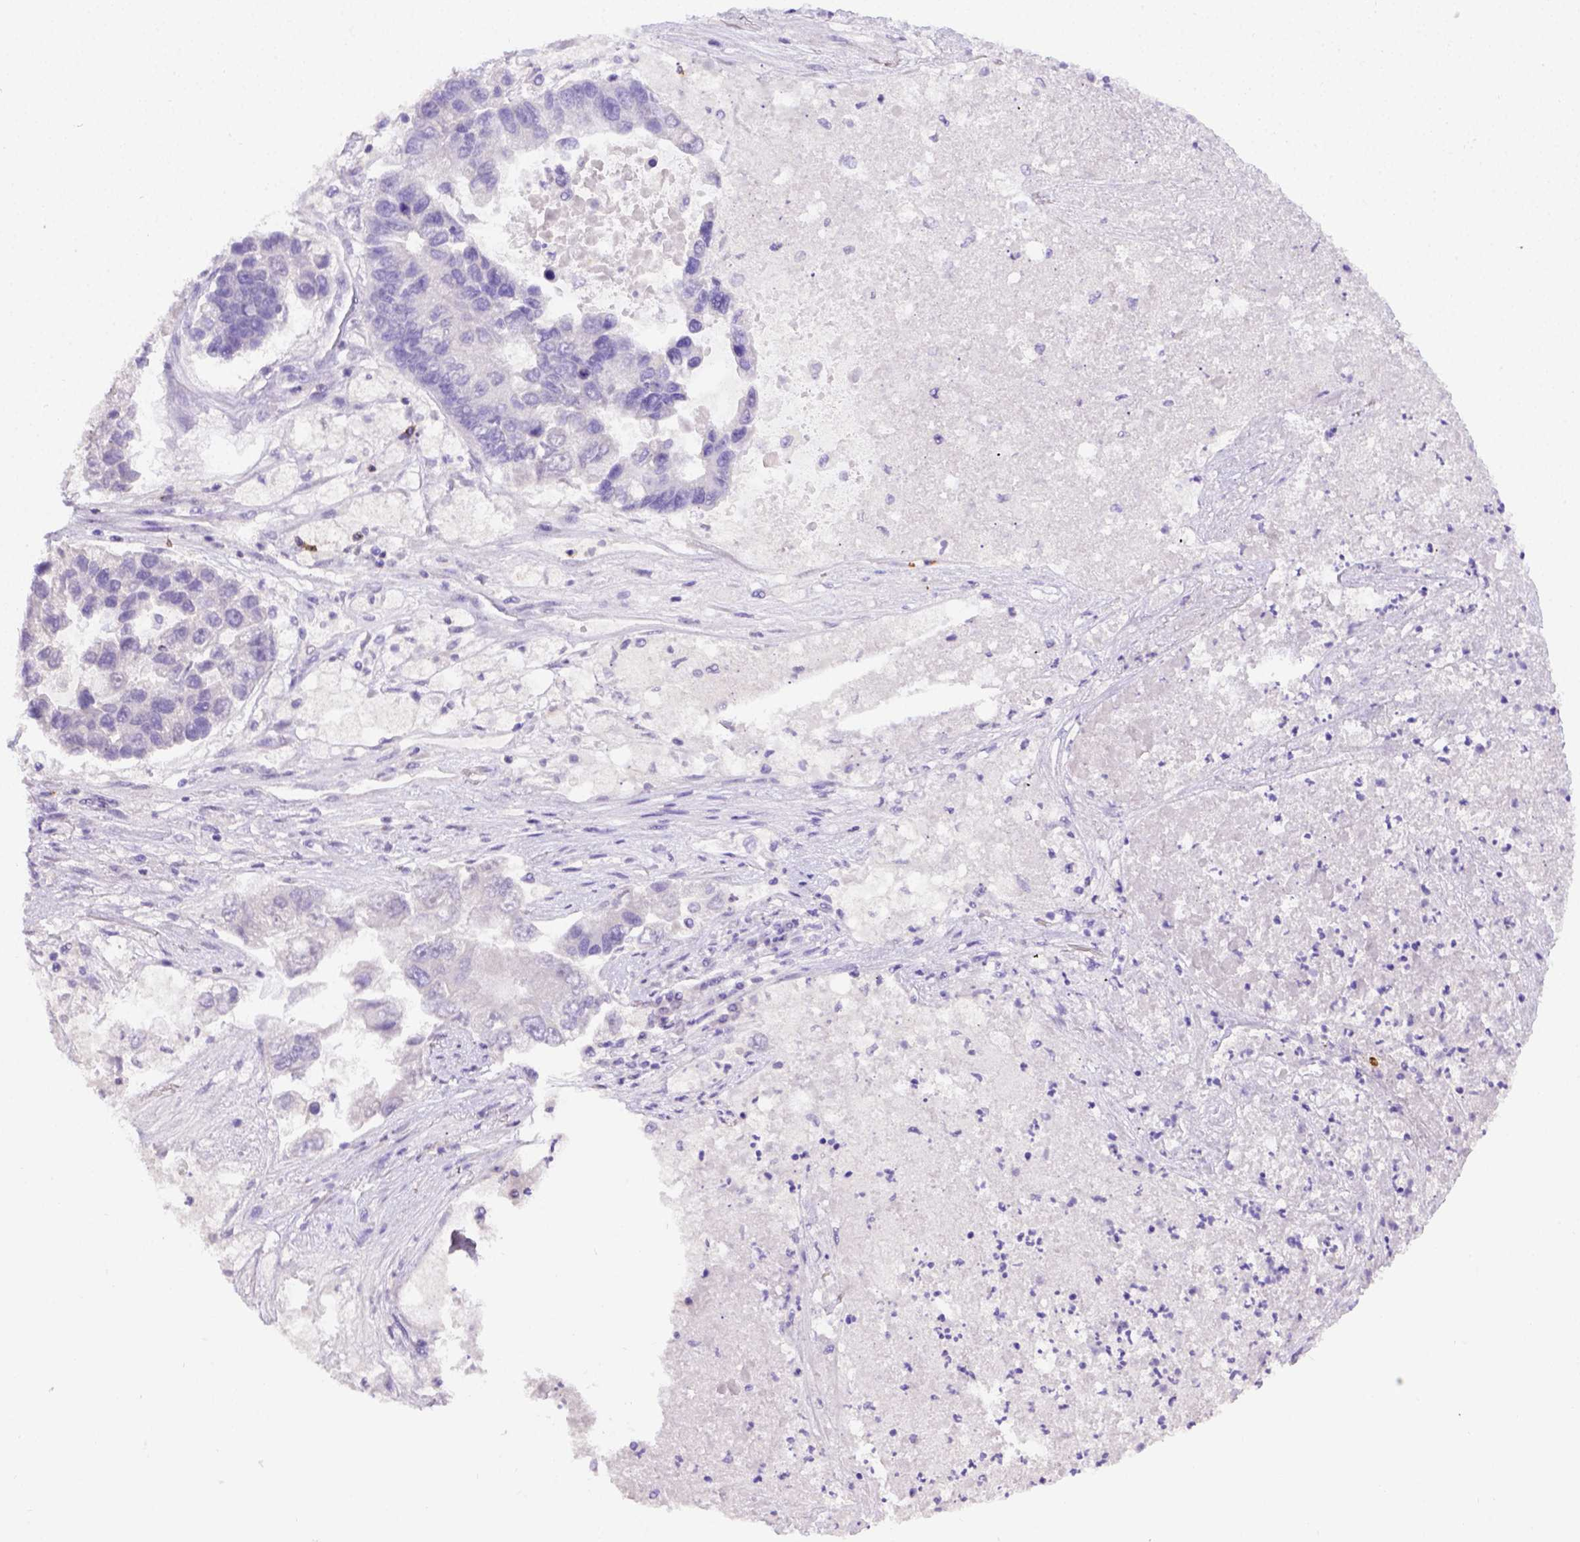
{"staining": {"intensity": "negative", "quantity": "none", "location": "none"}, "tissue": "lung cancer", "cell_type": "Tumor cells", "image_type": "cancer", "snomed": [{"axis": "morphology", "description": "Adenocarcinoma, NOS"}, {"axis": "topography", "description": "Bronchus"}, {"axis": "topography", "description": "Lung"}], "caption": "There is no significant positivity in tumor cells of adenocarcinoma (lung). (DAB IHC visualized using brightfield microscopy, high magnification).", "gene": "B3GAT1", "patient": {"sex": "female", "age": 51}}